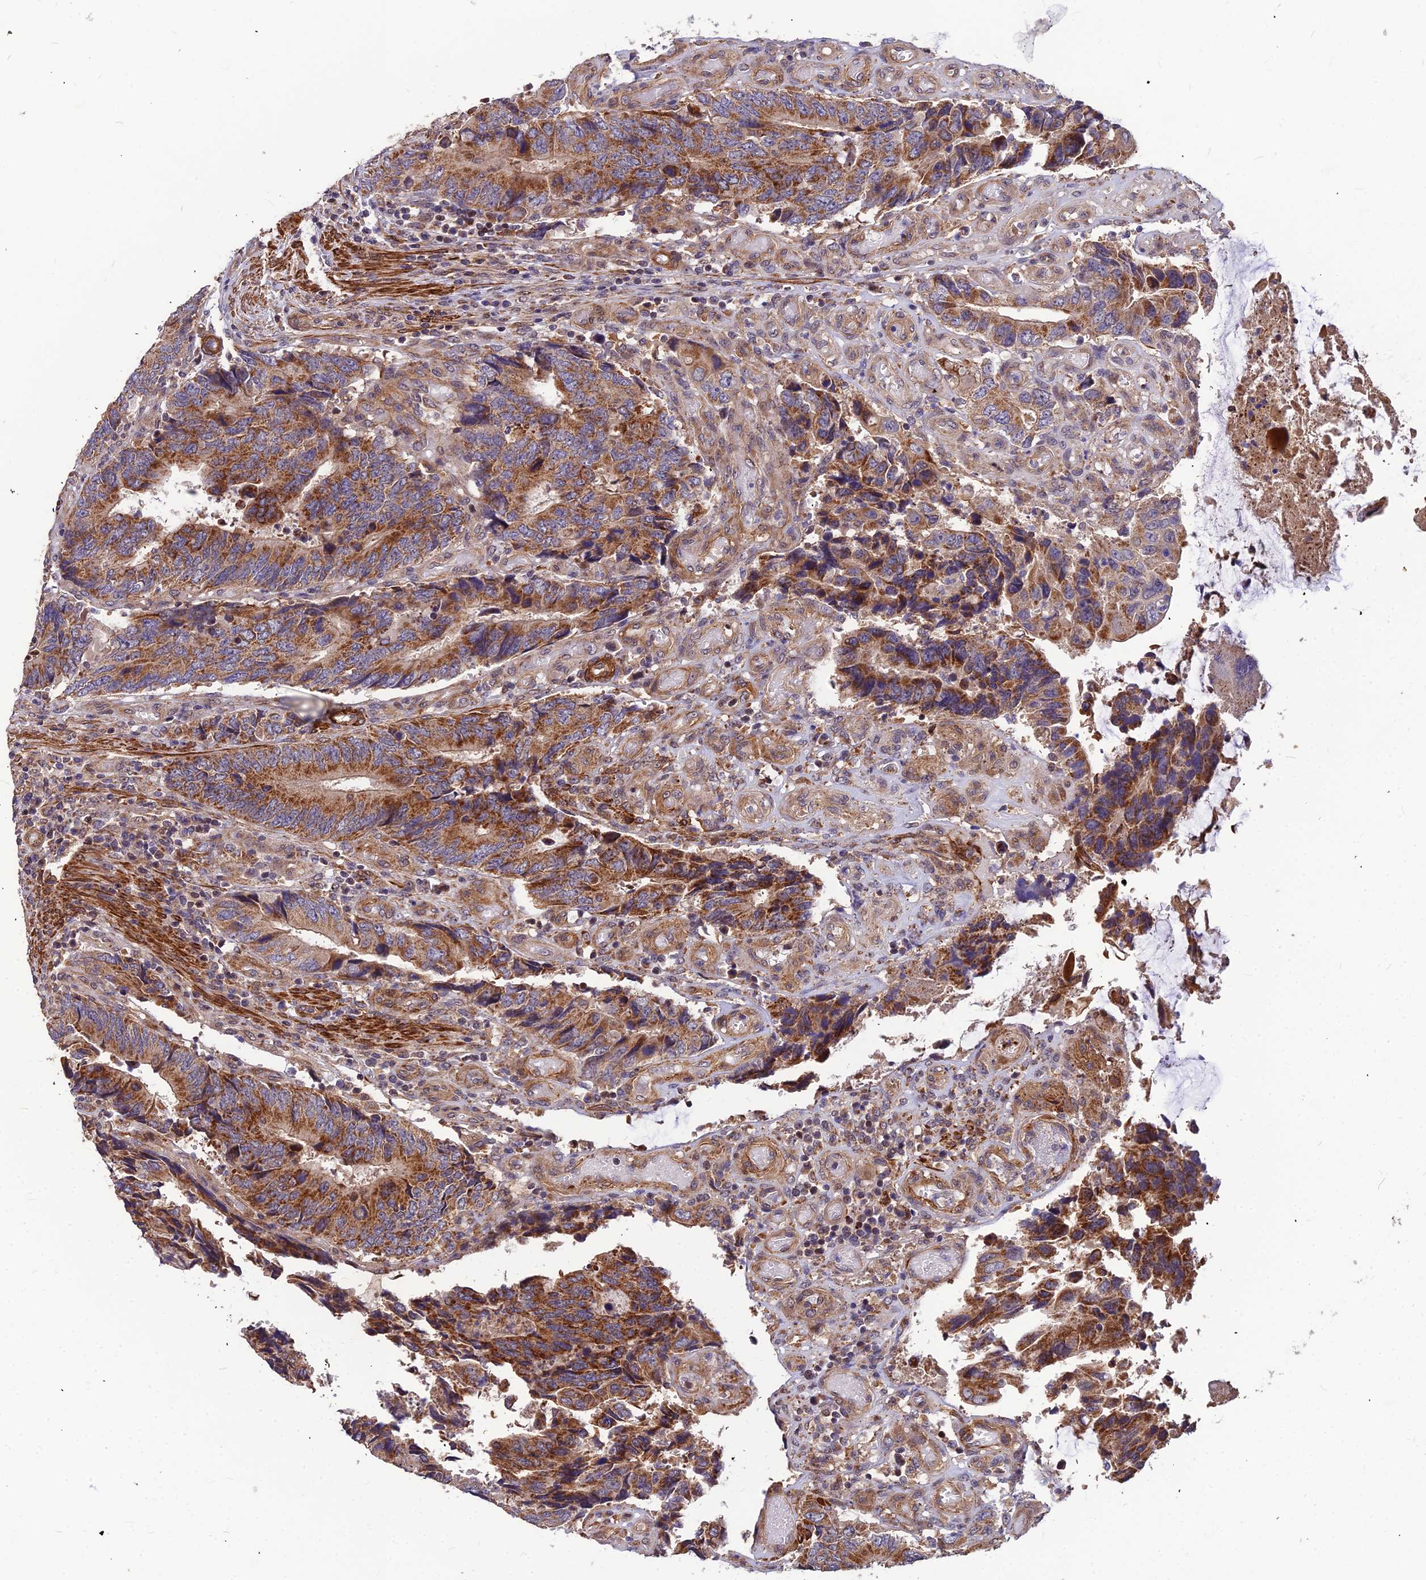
{"staining": {"intensity": "moderate", "quantity": ">75%", "location": "cytoplasmic/membranous"}, "tissue": "colorectal cancer", "cell_type": "Tumor cells", "image_type": "cancer", "snomed": [{"axis": "morphology", "description": "Adenocarcinoma, NOS"}, {"axis": "topography", "description": "Colon"}], "caption": "Immunohistochemical staining of adenocarcinoma (colorectal) exhibits moderate cytoplasmic/membranous protein expression in approximately >75% of tumor cells.", "gene": "LEKR1", "patient": {"sex": "male", "age": 87}}